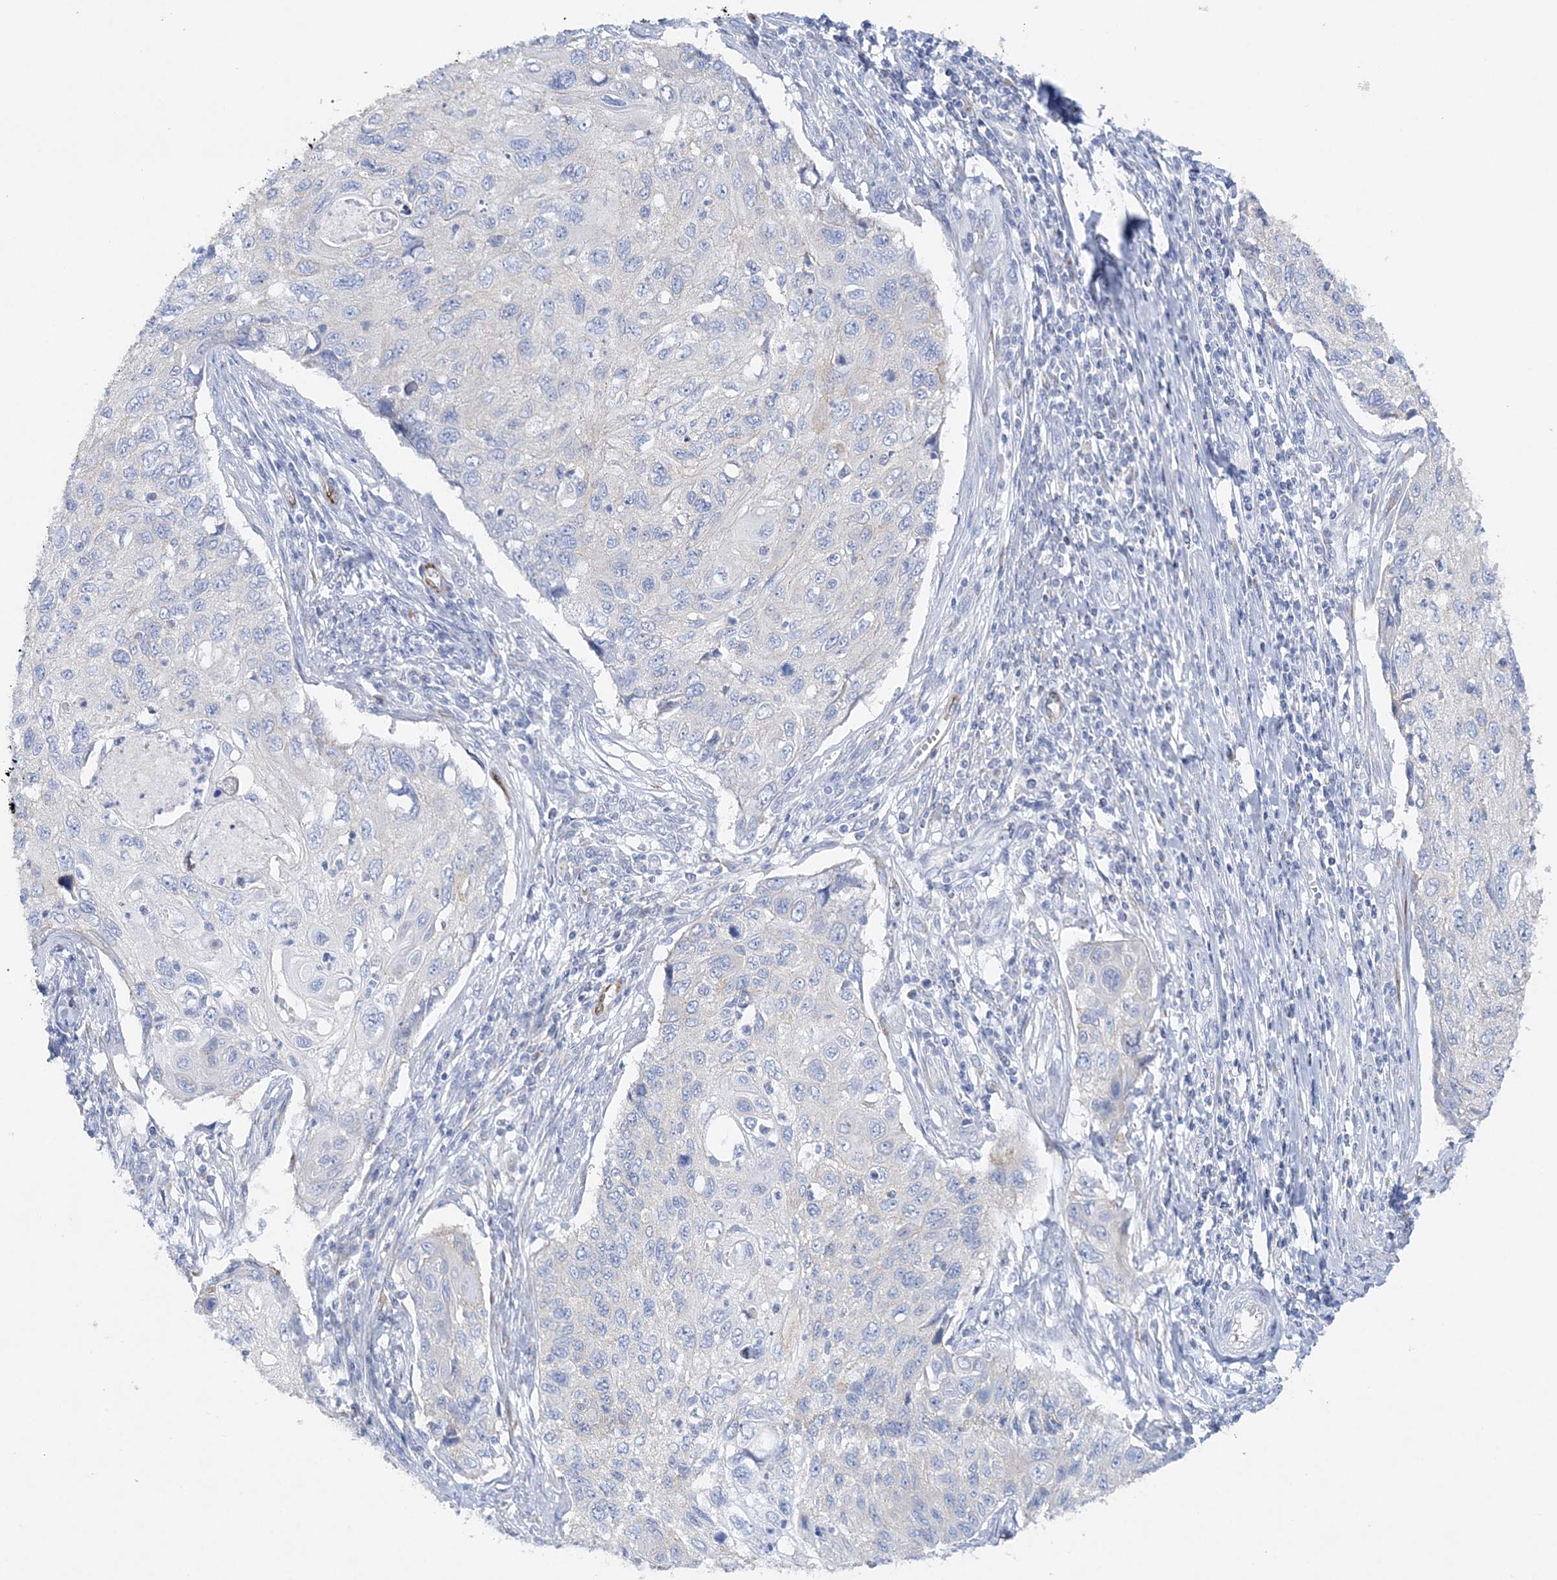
{"staining": {"intensity": "negative", "quantity": "none", "location": "none"}, "tissue": "cervical cancer", "cell_type": "Tumor cells", "image_type": "cancer", "snomed": [{"axis": "morphology", "description": "Squamous cell carcinoma, NOS"}, {"axis": "topography", "description": "Cervix"}], "caption": "Image shows no significant protein positivity in tumor cells of cervical cancer.", "gene": "SLC5A6", "patient": {"sex": "female", "age": 70}}